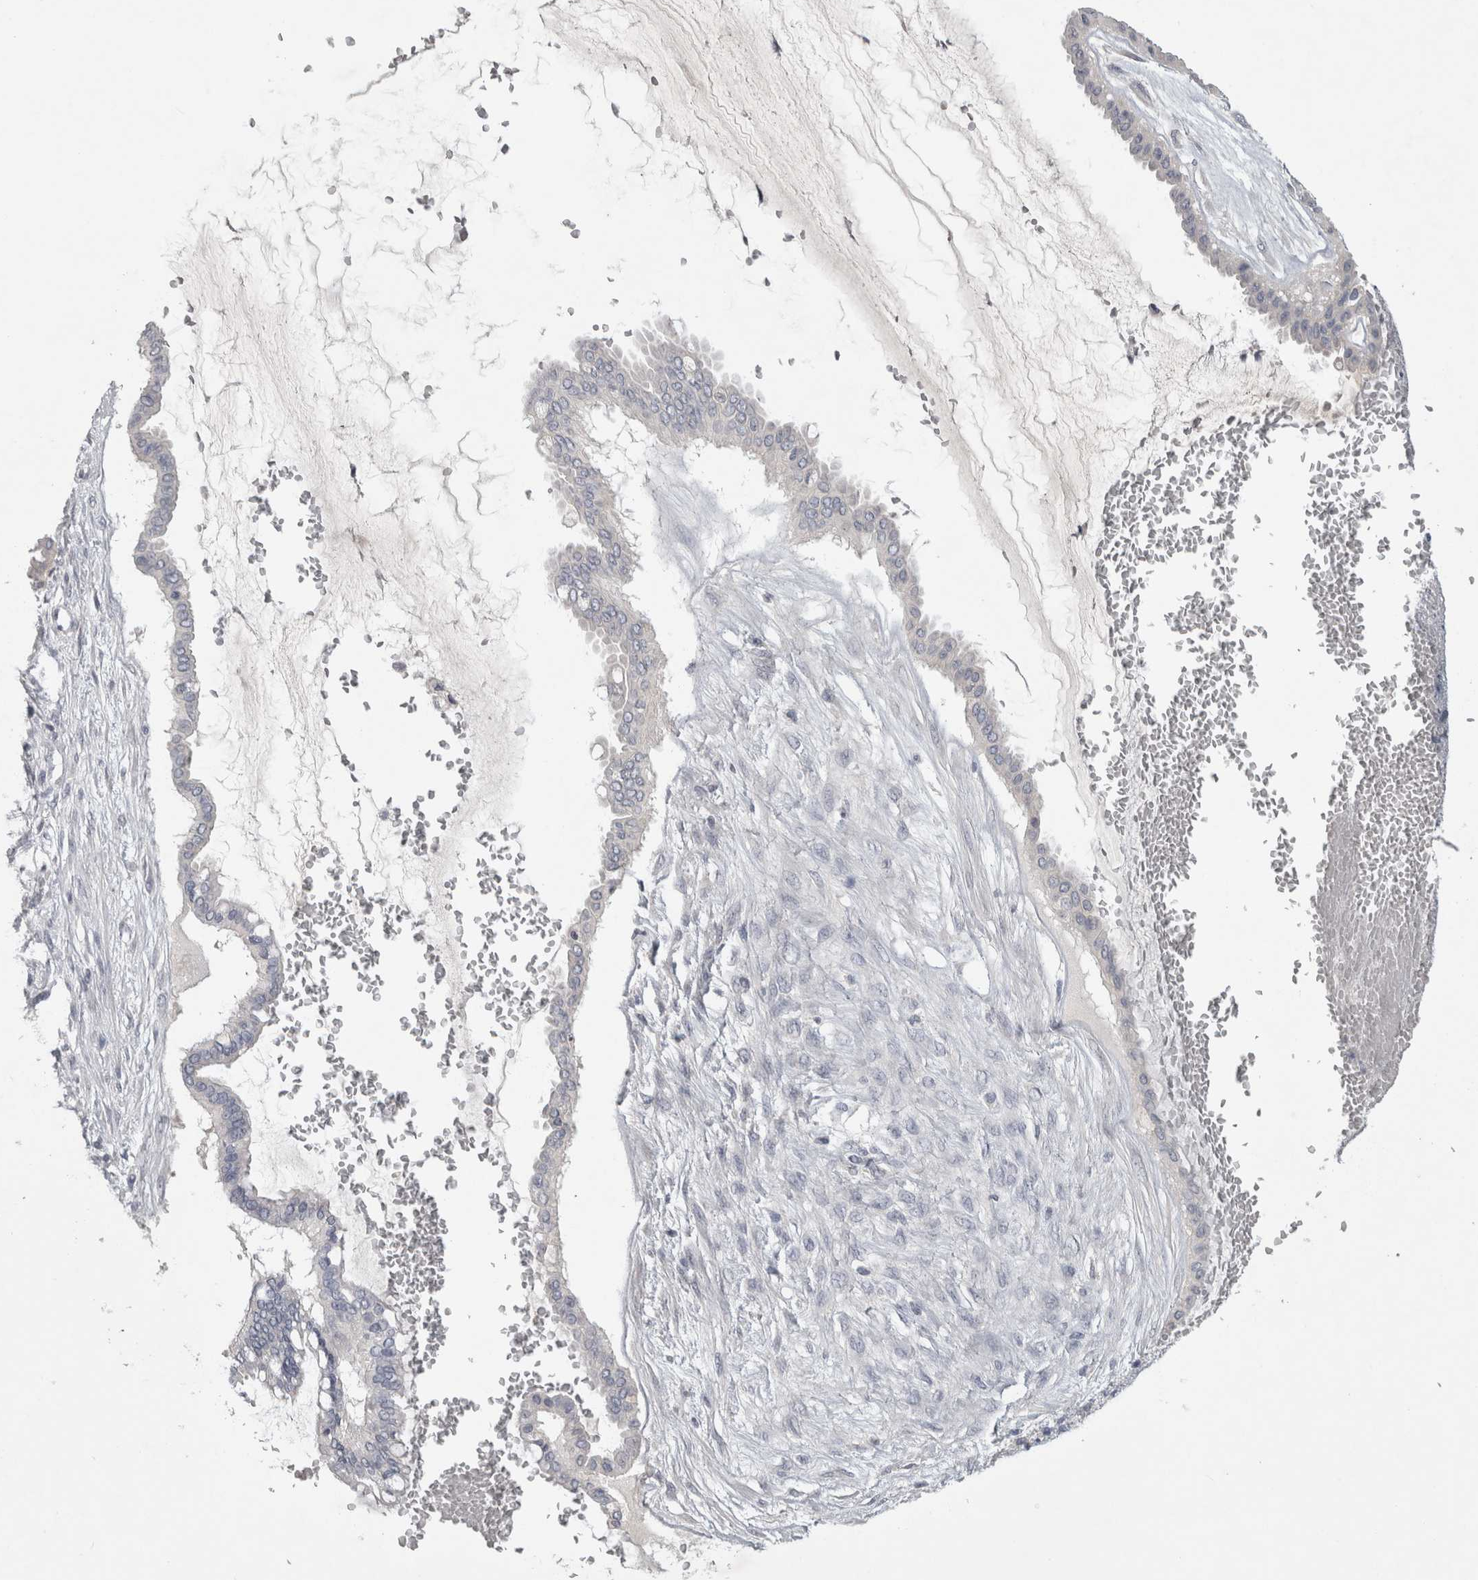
{"staining": {"intensity": "negative", "quantity": "none", "location": "none"}, "tissue": "ovarian cancer", "cell_type": "Tumor cells", "image_type": "cancer", "snomed": [{"axis": "morphology", "description": "Cystadenocarcinoma, mucinous, NOS"}, {"axis": "topography", "description": "Ovary"}], "caption": "An IHC image of ovarian mucinous cystadenocarcinoma is shown. There is no staining in tumor cells of ovarian mucinous cystadenocarcinoma.", "gene": "ENPP7", "patient": {"sex": "female", "age": 73}}